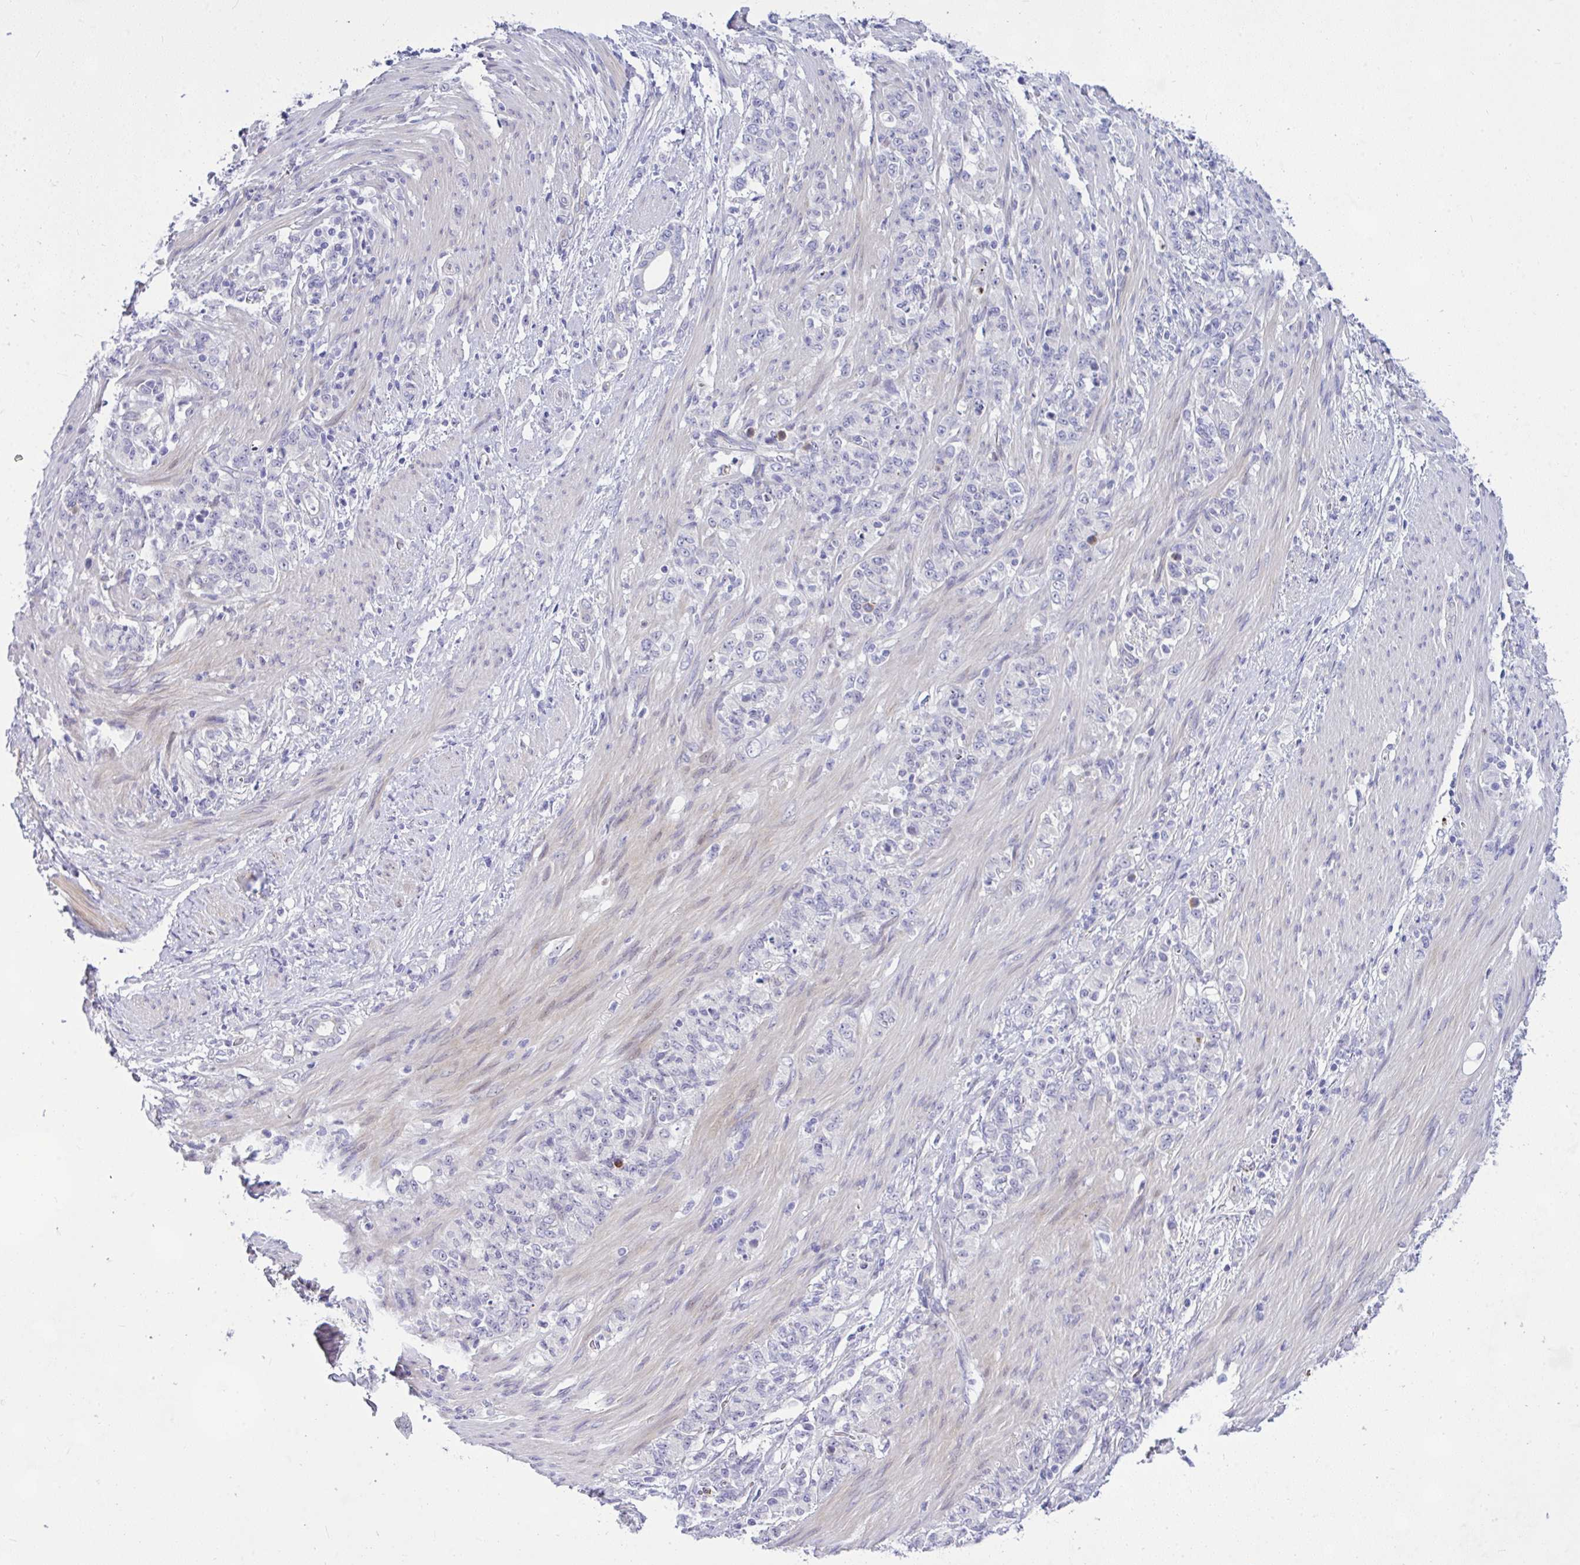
{"staining": {"intensity": "negative", "quantity": "none", "location": "none"}, "tissue": "stomach cancer", "cell_type": "Tumor cells", "image_type": "cancer", "snomed": [{"axis": "morphology", "description": "Adenocarcinoma, NOS"}, {"axis": "topography", "description": "Stomach"}], "caption": "Adenocarcinoma (stomach) stained for a protein using immunohistochemistry displays no expression tumor cells.", "gene": "NFXL1", "patient": {"sex": "female", "age": 79}}